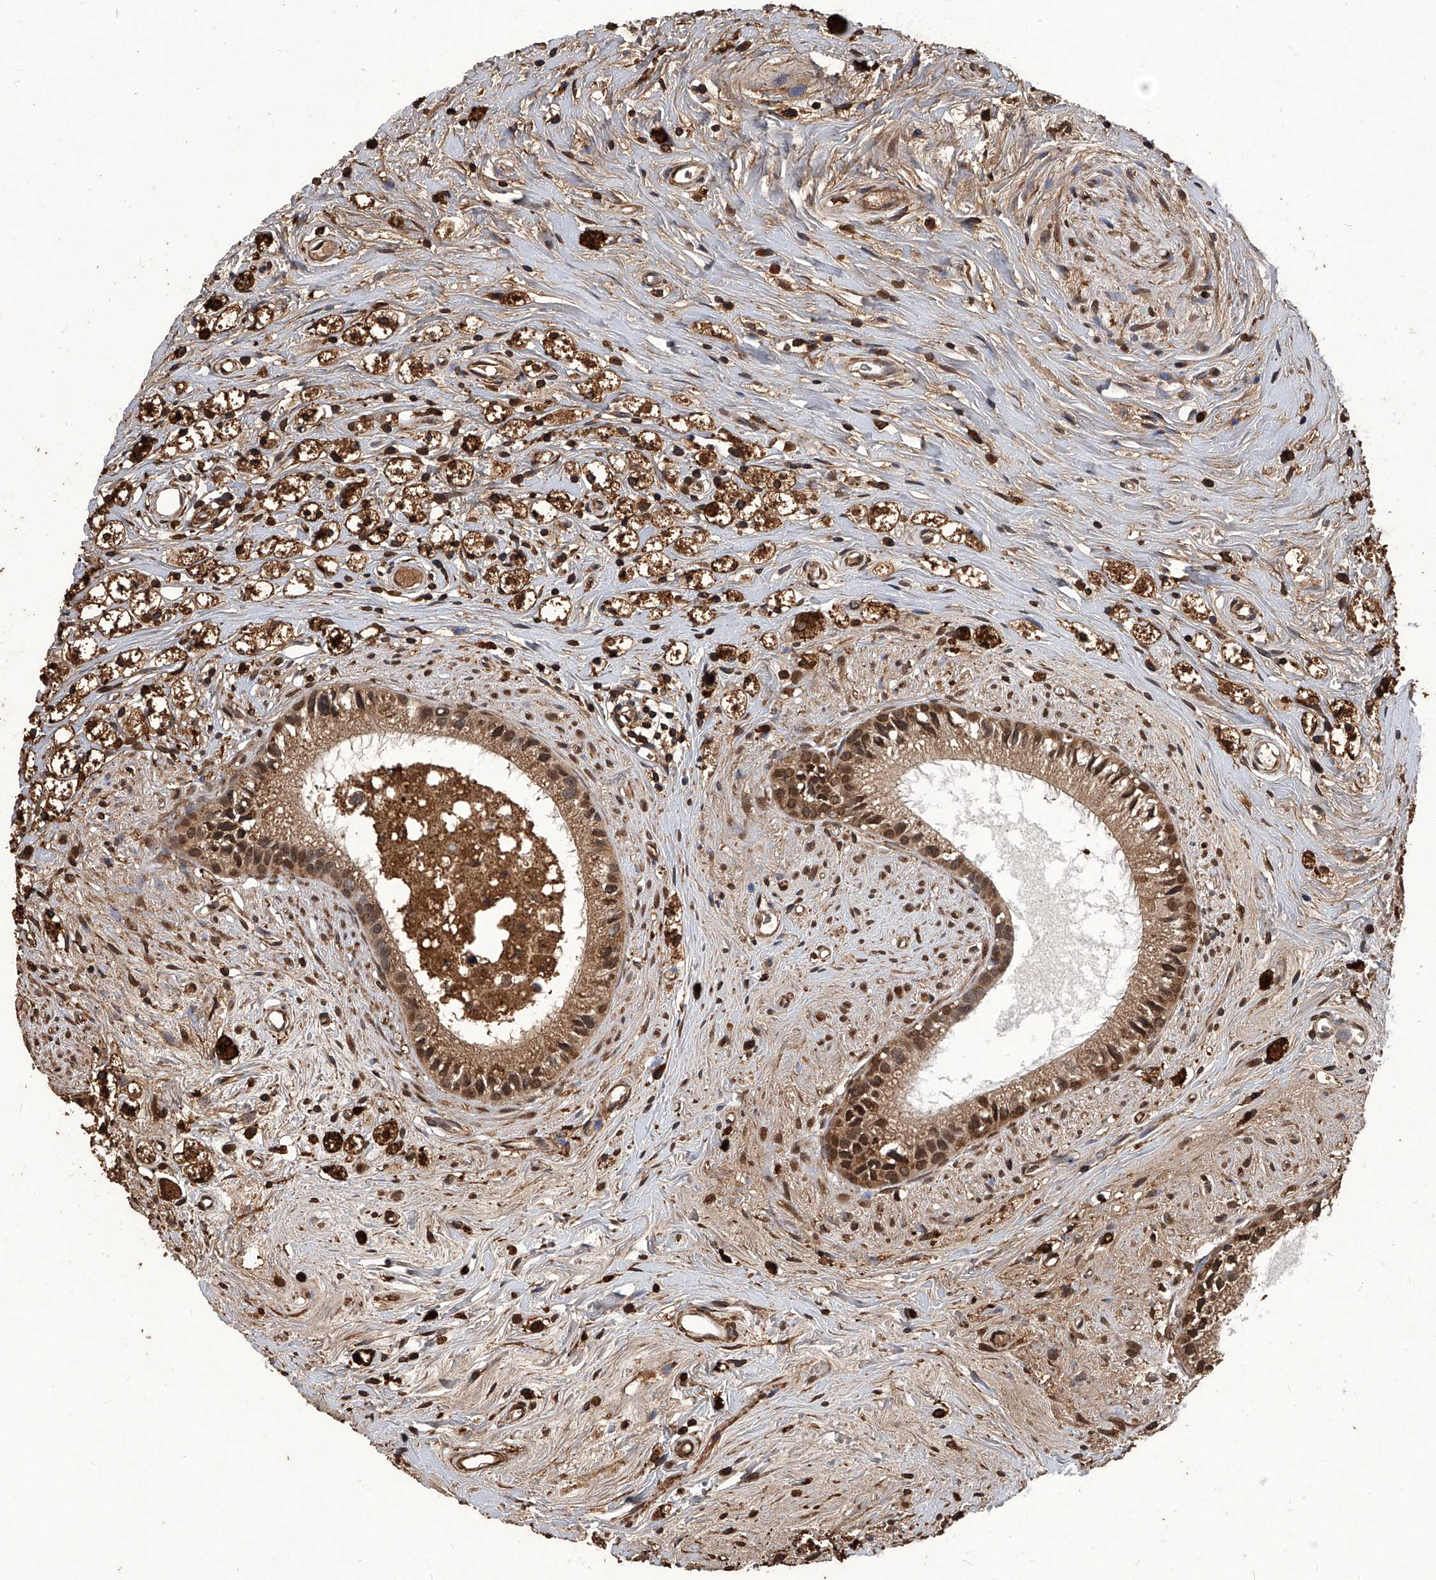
{"staining": {"intensity": "strong", "quantity": ">75%", "location": "cytoplasmic/membranous,nuclear"}, "tissue": "epididymis", "cell_type": "Glandular cells", "image_type": "normal", "snomed": [{"axis": "morphology", "description": "Normal tissue, NOS"}, {"axis": "topography", "description": "Epididymis"}], "caption": "Strong cytoplasmic/membranous,nuclear protein staining is present in about >75% of glandular cells in epididymis. The staining is performed using DAB brown chromogen to label protein expression. The nuclei are counter-stained blue using hematoxylin.", "gene": "FBXL4", "patient": {"sex": "male", "age": 80}}